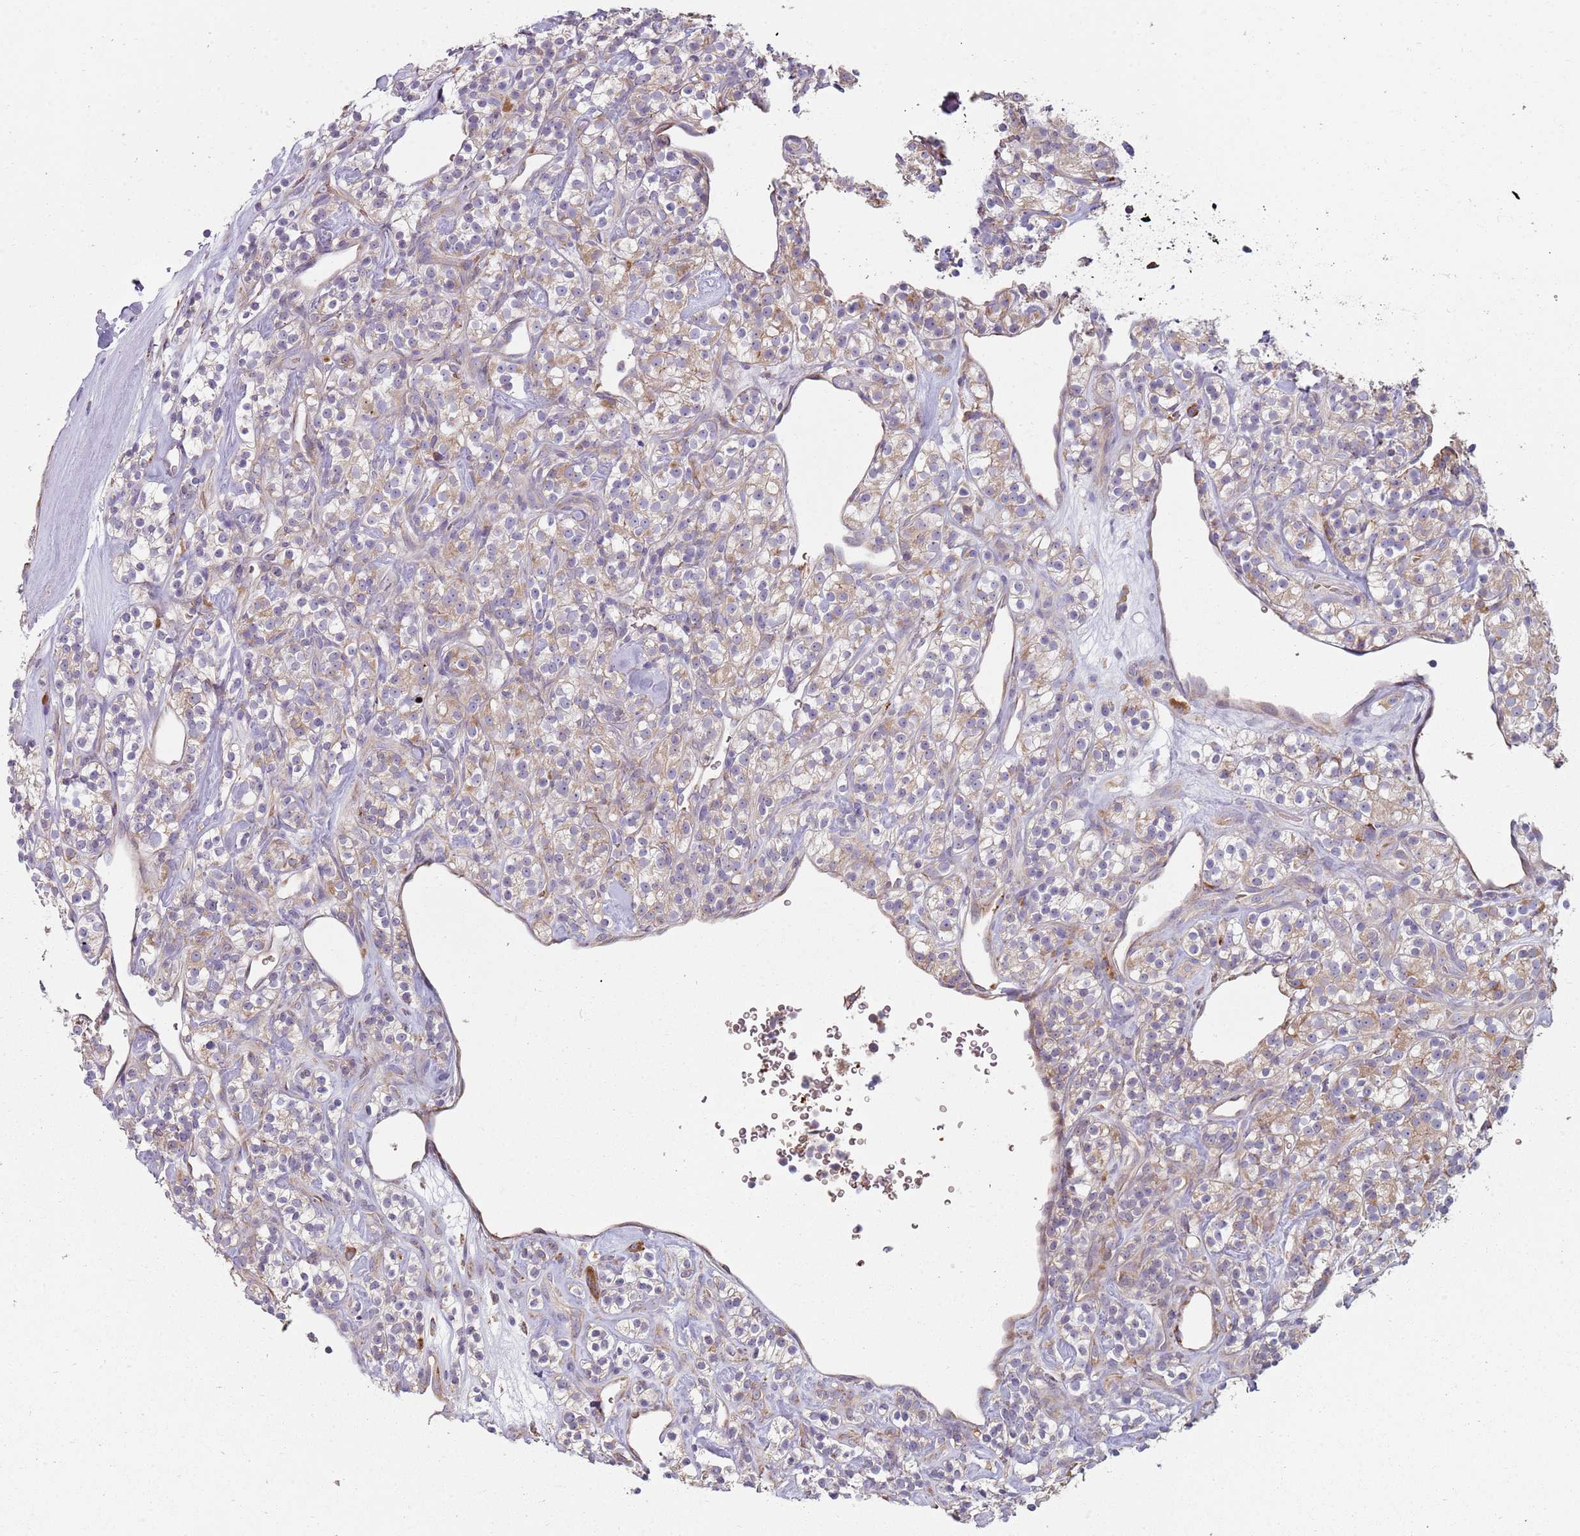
{"staining": {"intensity": "negative", "quantity": "none", "location": "none"}, "tissue": "renal cancer", "cell_type": "Tumor cells", "image_type": "cancer", "snomed": [{"axis": "morphology", "description": "Adenocarcinoma, NOS"}, {"axis": "topography", "description": "Kidney"}], "caption": "The image demonstrates no staining of tumor cells in renal adenocarcinoma.", "gene": "SPATA2", "patient": {"sex": "male", "age": 77}}